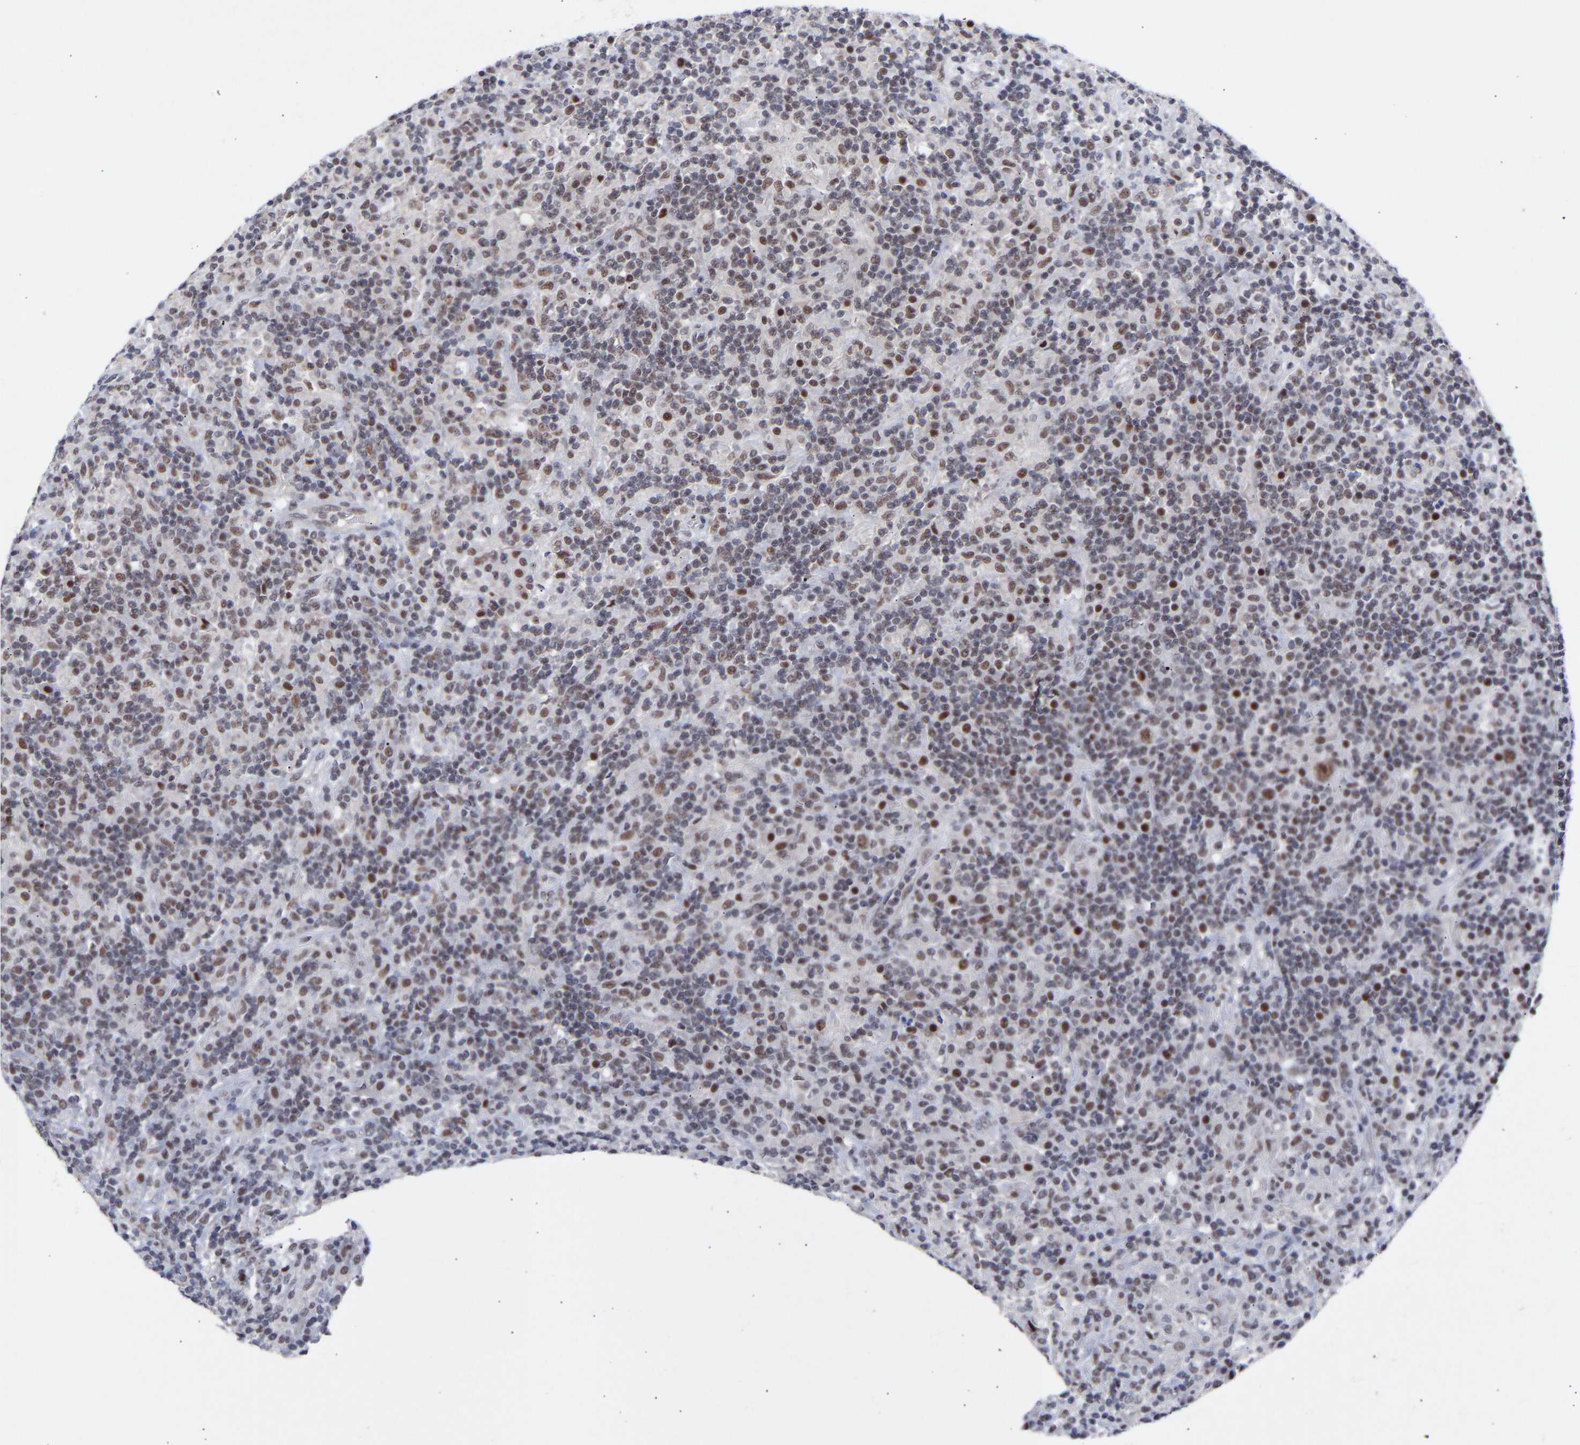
{"staining": {"intensity": "moderate", "quantity": "25%-75%", "location": "nuclear"}, "tissue": "lymphoma", "cell_type": "Tumor cells", "image_type": "cancer", "snomed": [{"axis": "morphology", "description": "Hodgkin's disease, NOS"}, {"axis": "topography", "description": "Lymph node"}], "caption": "Moderate nuclear protein expression is identified in approximately 25%-75% of tumor cells in lymphoma.", "gene": "RBM15", "patient": {"sex": "male", "age": 70}}